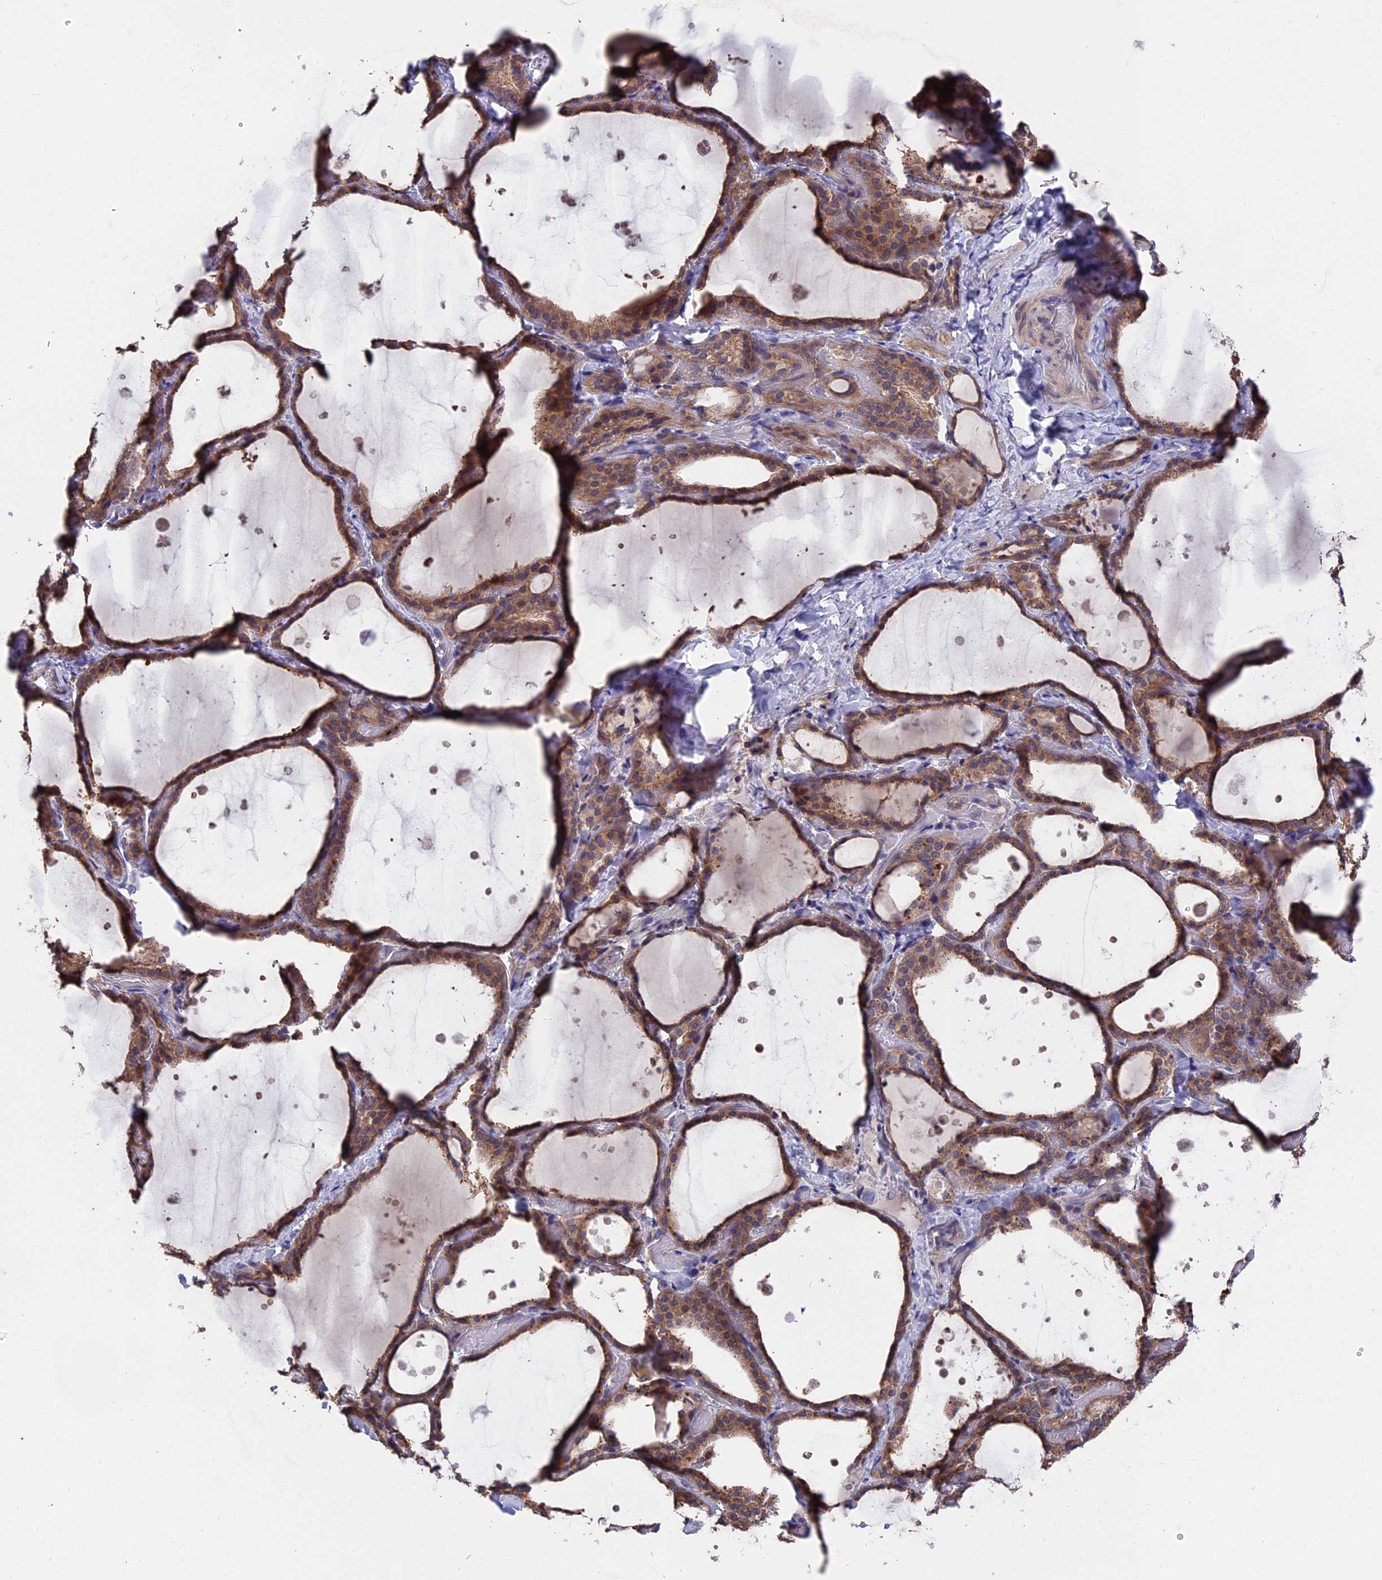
{"staining": {"intensity": "moderate", "quantity": ">75%", "location": "cytoplasmic/membranous"}, "tissue": "thyroid gland", "cell_type": "Glandular cells", "image_type": "normal", "snomed": [{"axis": "morphology", "description": "Normal tissue, NOS"}, {"axis": "topography", "description": "Thyroid gland"}], "caption": "Moderate cytoplasmic/membranous staining is seen in approximately >75% of glandular cells in normal thyroid gland.", "gene": "ZCCHC2", "patient": {"sex": "female", "age": 44}}